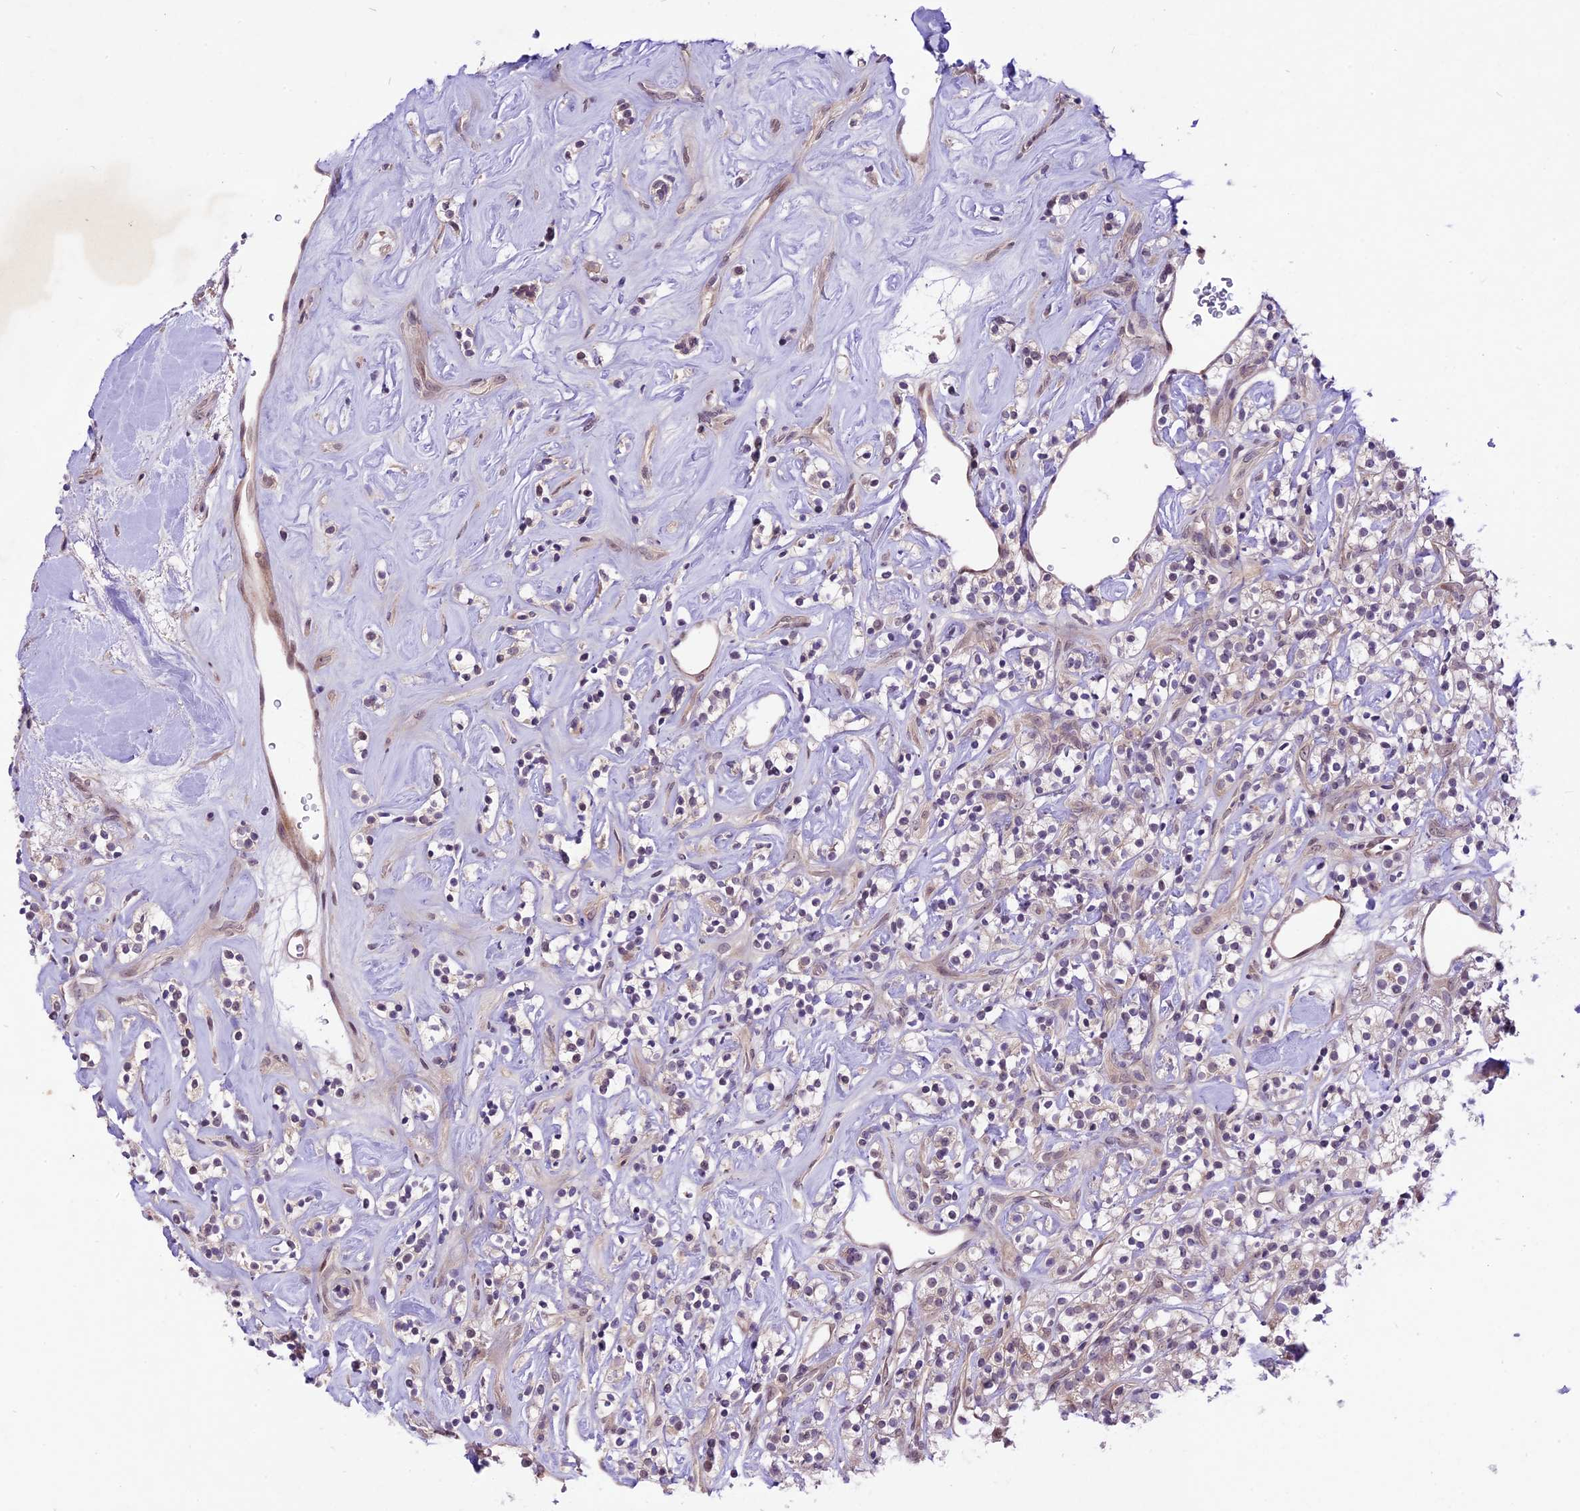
{"staining": {"intensity": "weak", "quantity": "<25%", "location": "nuclear"}, "tissue": "renal cancer", "cell_type": "Tumor cells", "image_type": "cancer", "snomed": [{"axis": "morphology", "description": "Adenocarcinoma, NOS"}, {"axis": "topography", "description": "Kidney"}], "caption": "IHC of human renal cancer shows no expression in tumor cells.", "gene": "SPRED1", "patient": {"sex": "male", "age": 77}}